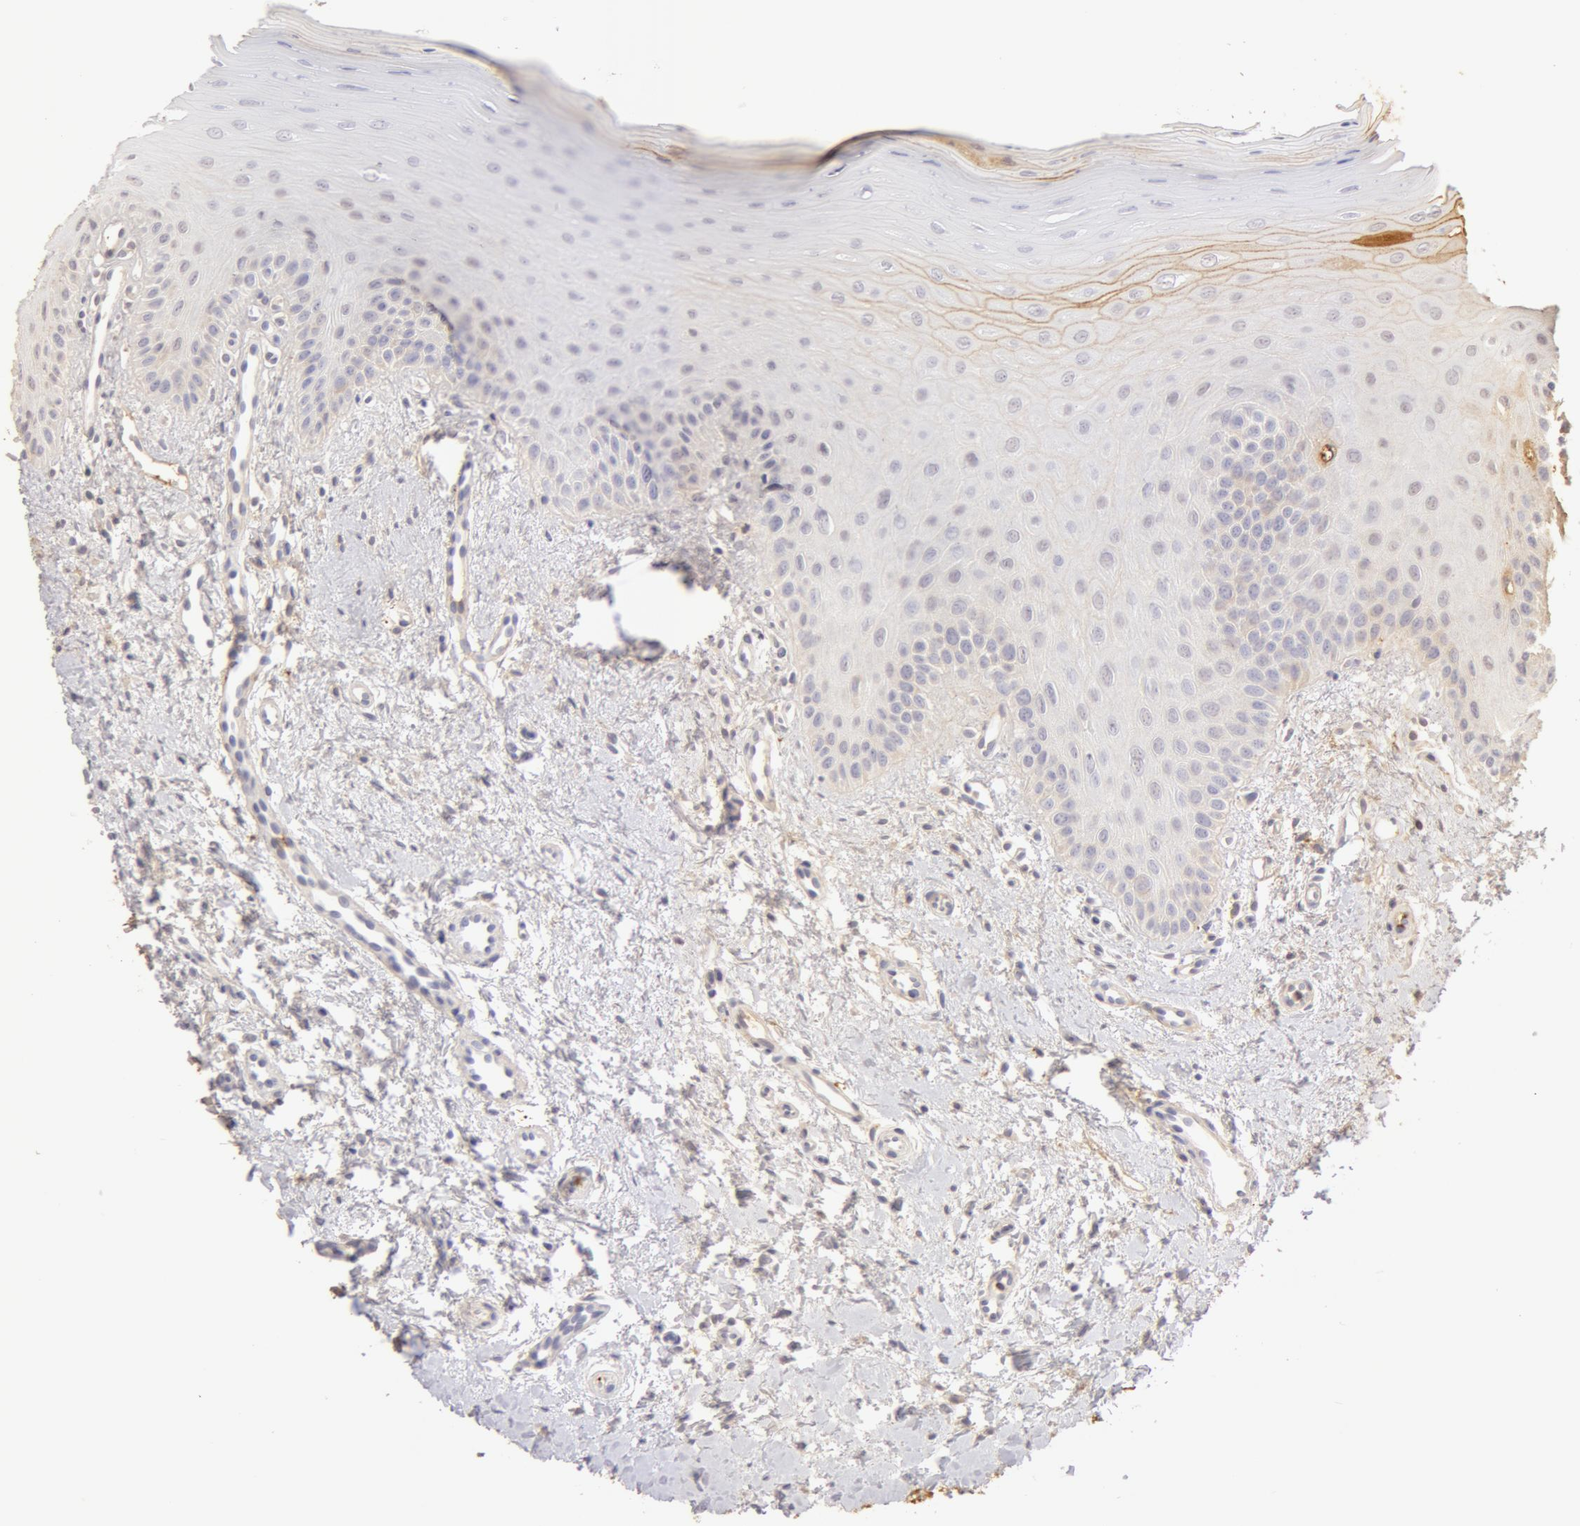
{"staining": {"intensity": "weak", "quantity": "<25%", "location": "cytoplasmic/membranous"}, "tissue": "oral mucosa", "cell_type": "Squamous epithelial cells", "image_type": "normal", "snomed": [{"axis": "morphology", "description": "Normal tissue, NOS"}, {"axis": "topography", "description": "Oral tissue"}], "caption": "This is an immunohistochemistry photomicrograph of unremarkable human oral mucosa. There is no positivity in squamous epithelial cells.", "gene": "TF", "patient": {"sex": "female", "age": 23}}